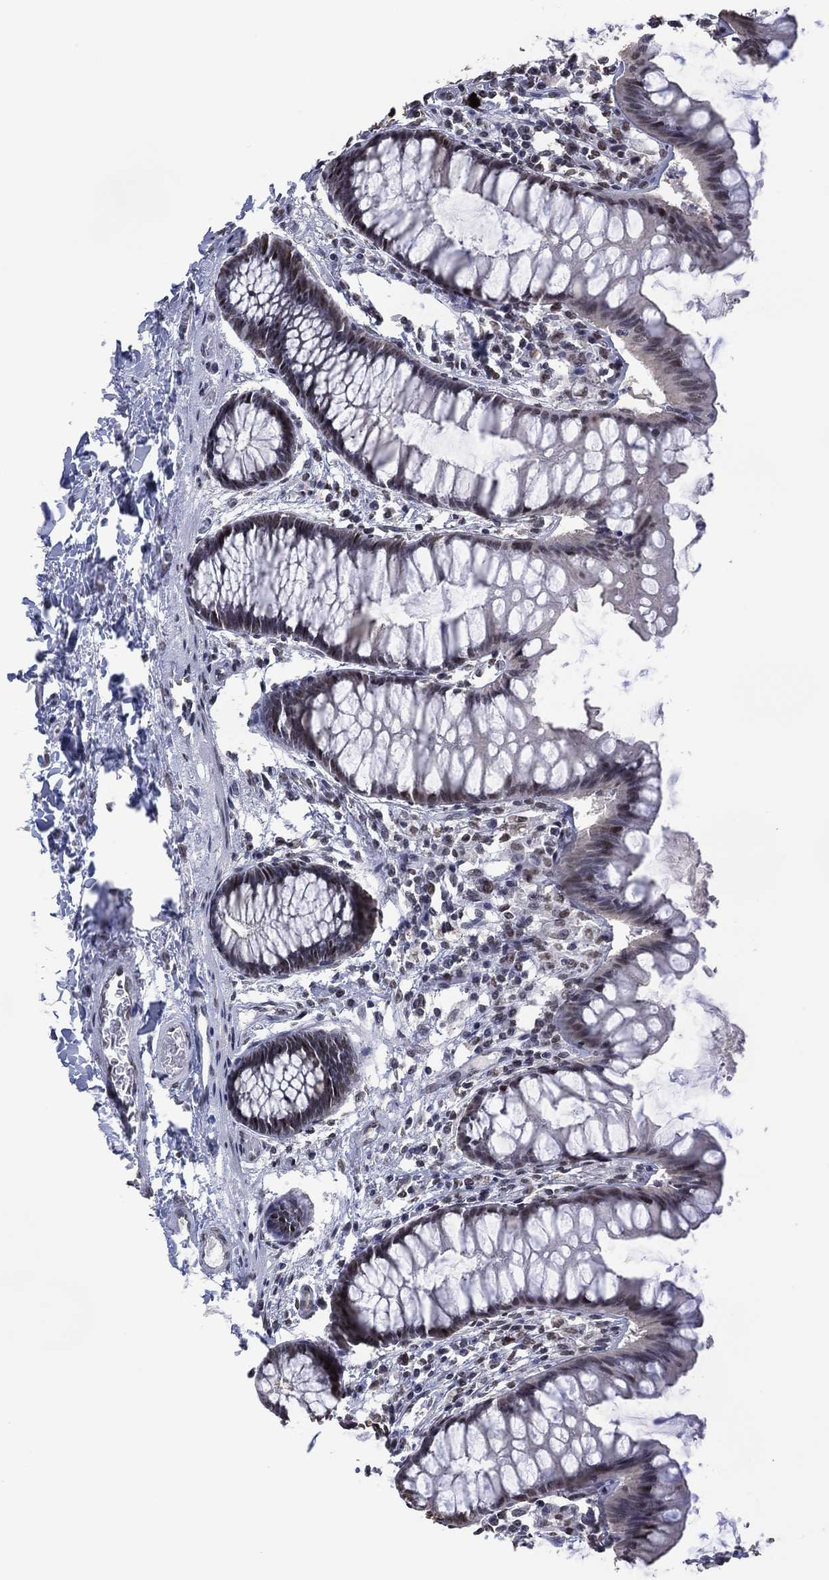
{"staining": {"intensity": "moderate", "quantity": "25%-75%", "location": "nuclear"}, "tissue": "colon", "cell_type": "Glandular cells", "image_type": "normal", "snomed": [{"axis": "morphology", "description": "Normal tissue, NOS"}, {"axis": "topography", "description": "Colon"}], "caption": "The histopathology image demonstrates a brown stain indicating the presence of a protein in the nuclear of glandular cells in colon.", "gene": "EHMT1", "patient": {"sex": "female", "age": 65}}